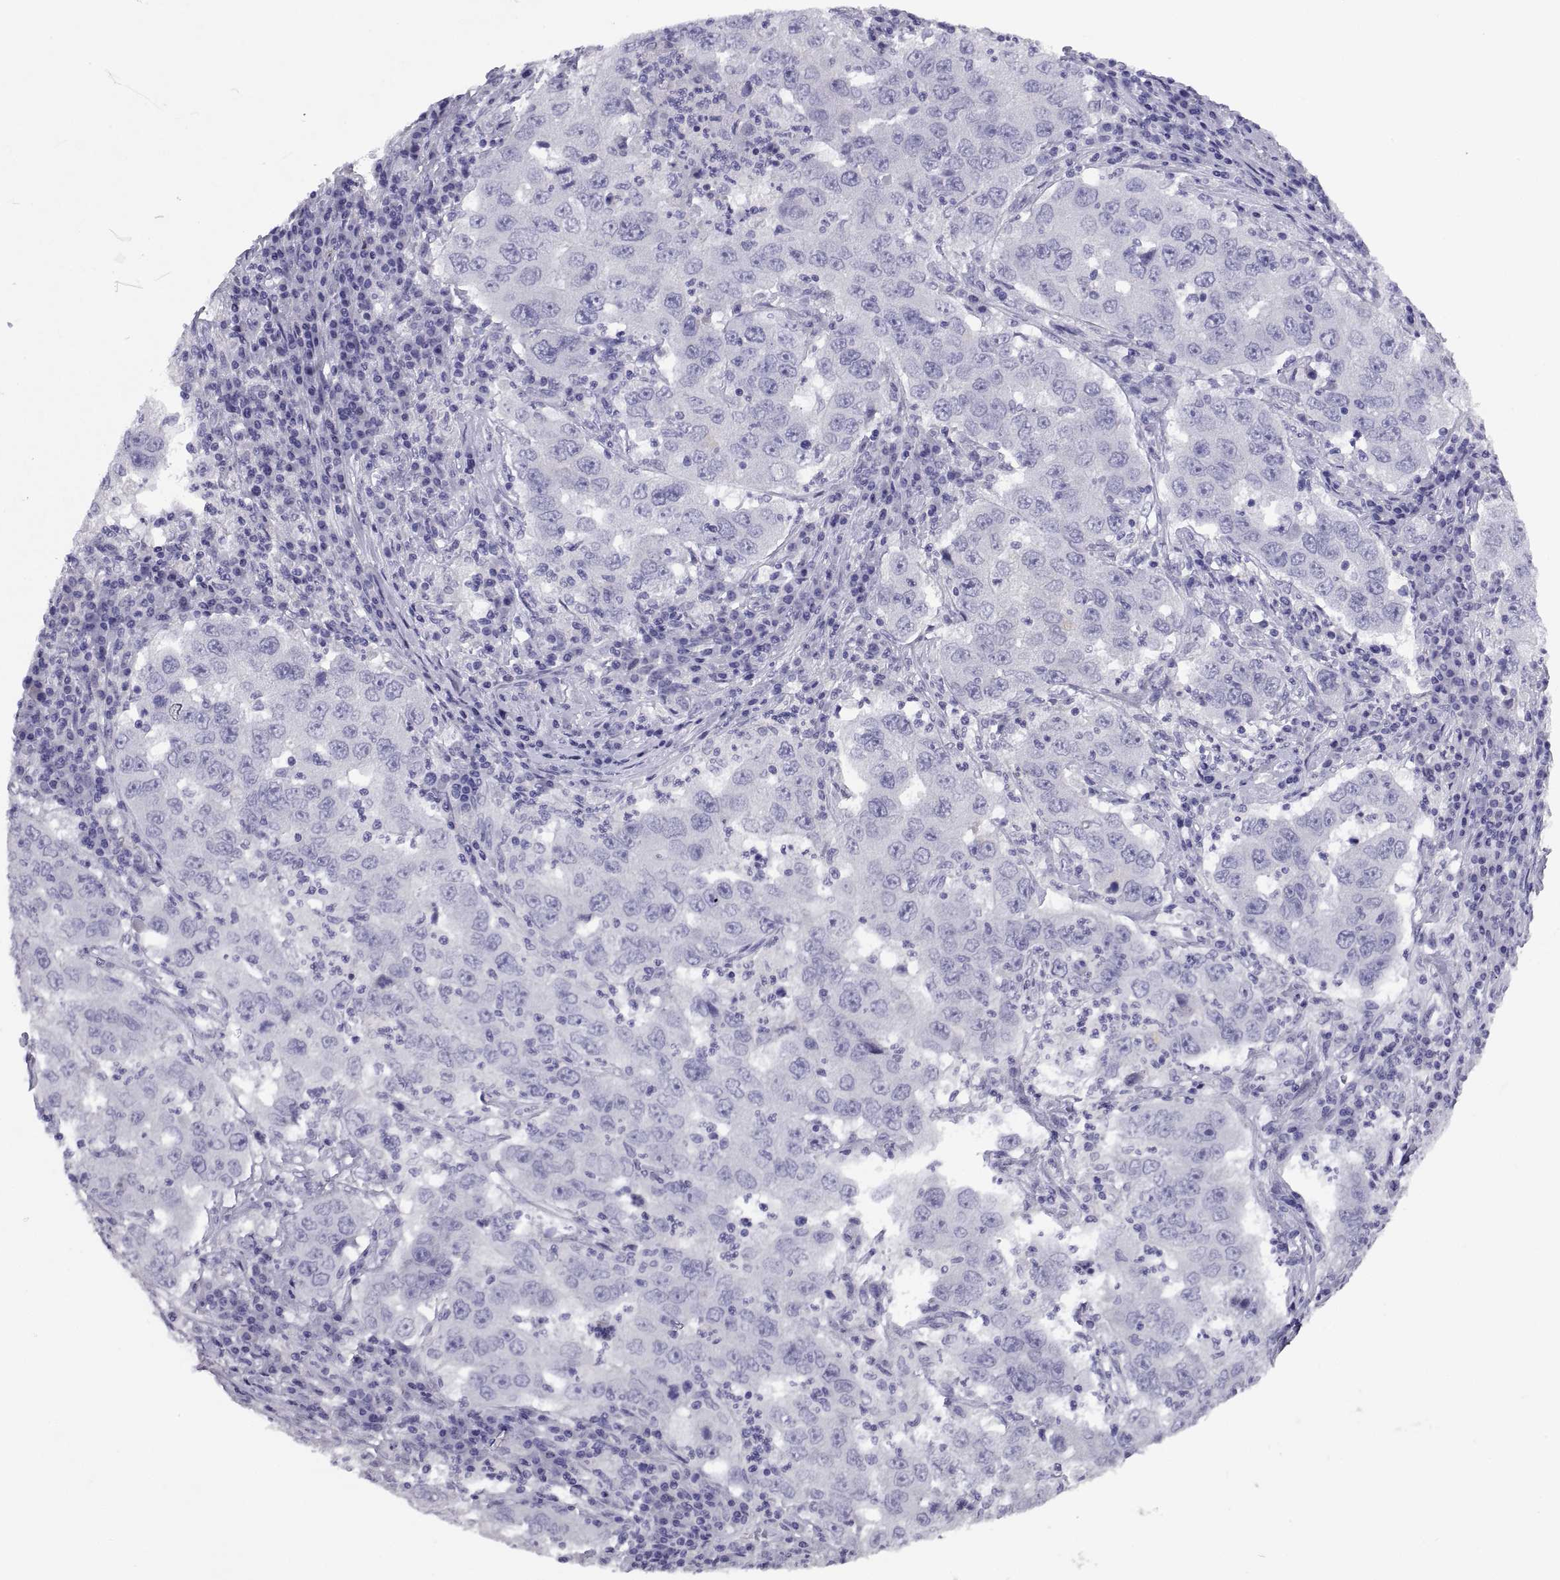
{"staining": {"intensity": "negative", "quantity": "none", "location": "none"}, "tissue": "lung cancer", "cell_type": "Tumor cells", "image_type": "cancer", "snomed": [{"axis": "morphology", "description": "Adenocarcinoma, NOS"}, {"axis": "topography", "description": "Lung"}], "caption": "Tumor cells are negative for protein expression in human adenocarcinoma (lung).", "gene": "RGS20", "patient": {"sex": "male", "age": 73}}